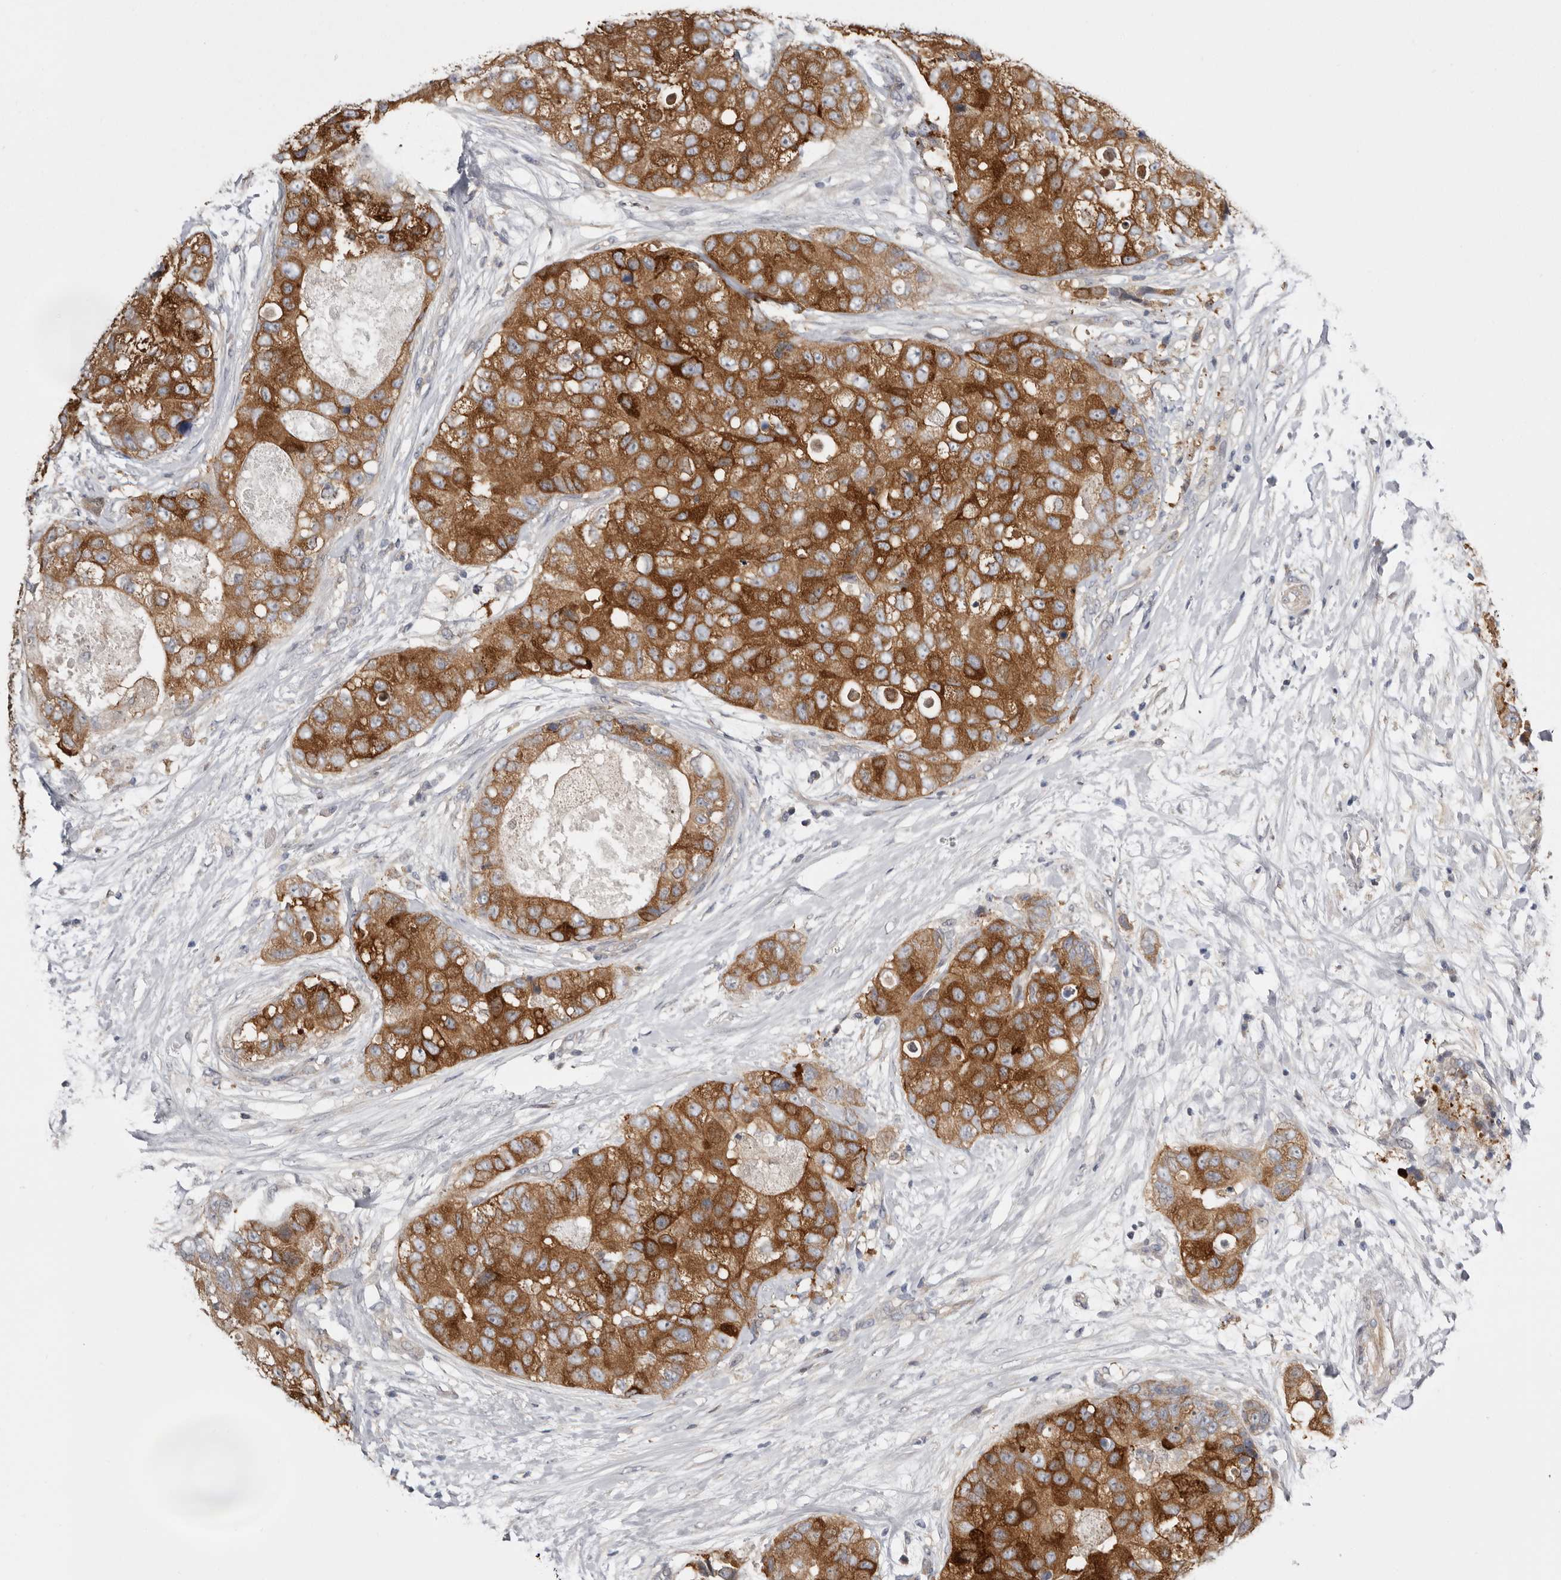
{"staining": {"intensity": "moderate", "quantity": ">75%", "location": "cytoplasmic/membranous"}, "tissue": "breast cancer", "cell_type": "Tumor cells", "image_type": "cancer", "snomed": [{"axis": "morphology", "description": "Duct carcinoma"}, {"axis": "topography", "description": "Breast"}], "caption": "Brown immunohistochemical staining in human infiltrating ductal carcinoma (breast) demonstrates moderate cytoplasmic/membranous staining in approximately >75% of tumor cells.", "gene": "MSRB2", "patient": {"sex": "female", "age": 62}}